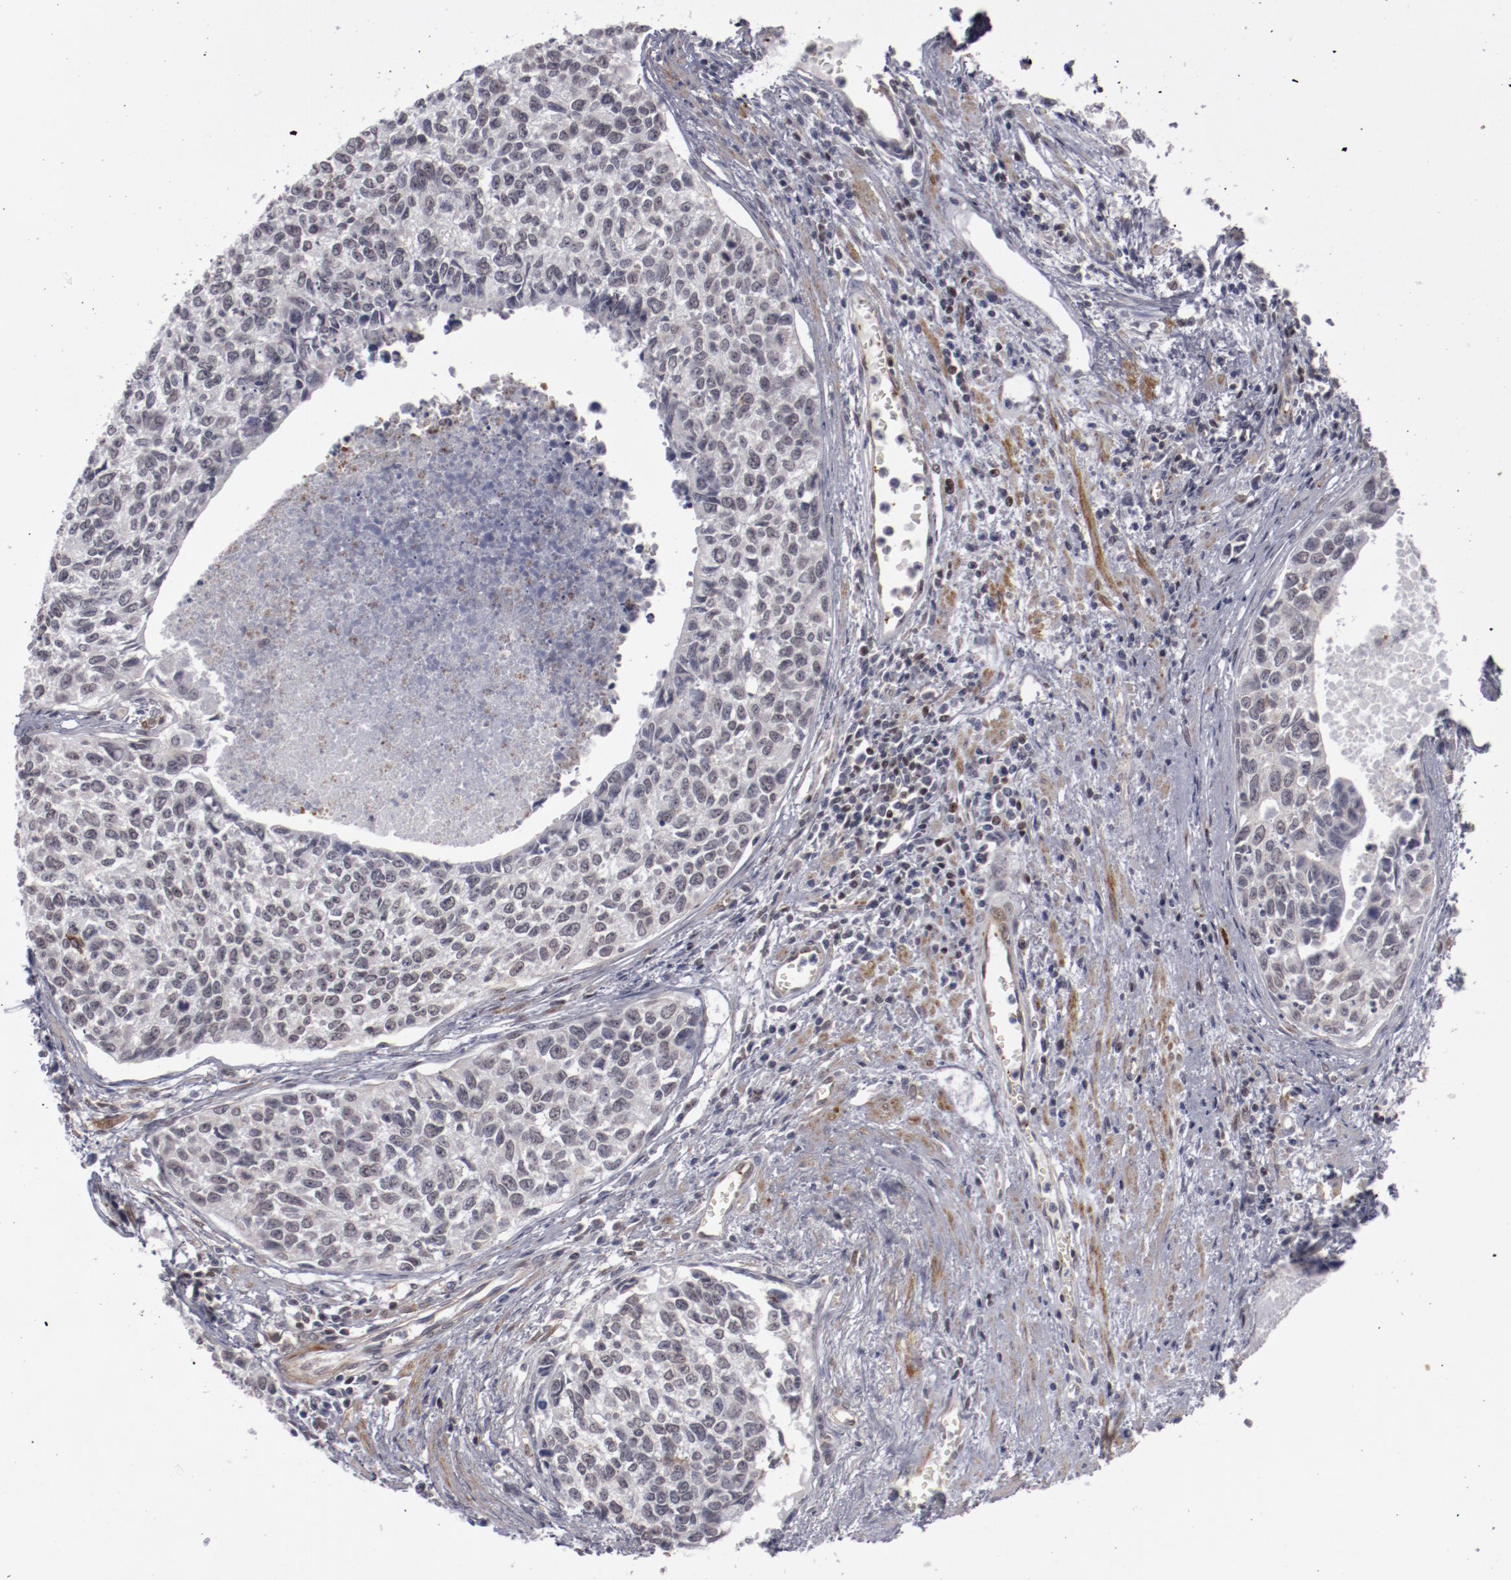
{"staining": {"intensity": "negative", "quantity": "none", "location": "none"}, "tissue": "urothelial cancer", "cell_type": "Tumor cells", "image_type": "cancer", "snomed": [{"axis": "morphology", "description": "Urothelial carcinoma, High grade"}, {"axis": "topography", "description": "Urinary bladder"}], "caption": "This is an immunohistochemistry (IHC) photomicrograph of urothelial cancer. There is no expression in tumor cells.", "gene": "LEF1", "patient": {"sex": "male", "age": 81}}